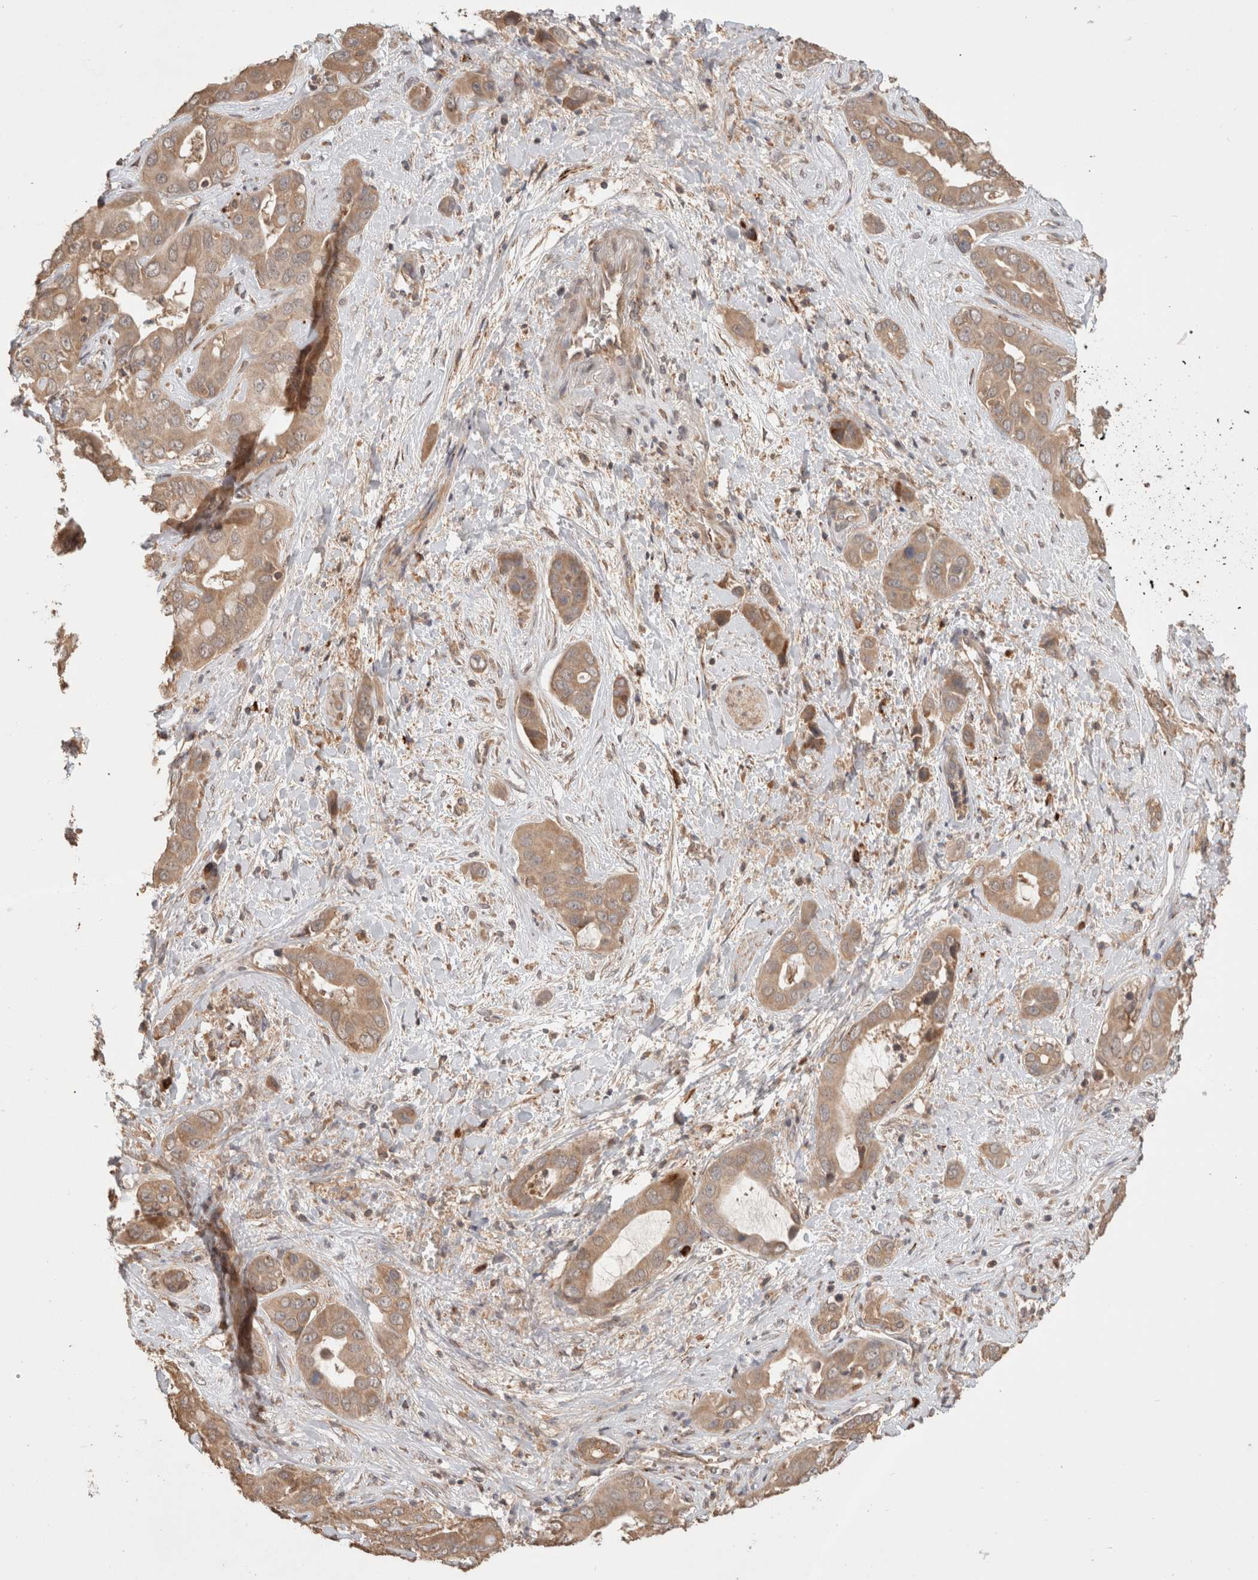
{"staining": {"intensity": "moderate", "quantity": ">75%", "location": "cytoplasmic/membranous"}, "tissue": "liver cancer", "cell_type": "Tumor cells", "image_type": "cancer", "snomed": [{"axis": "morphology", "description": "Cholangiocarcinoma"}, {"axis": "topography", "description": "Liver"}], "caption": "Immunohistochemistry of human liver cancer demonstrates medium levels of moderate cytoplasmic/membranous positivity in about >75% of tumor cells.", "gene": "HROB", "patient": {"sex": "female", "age": 52}}